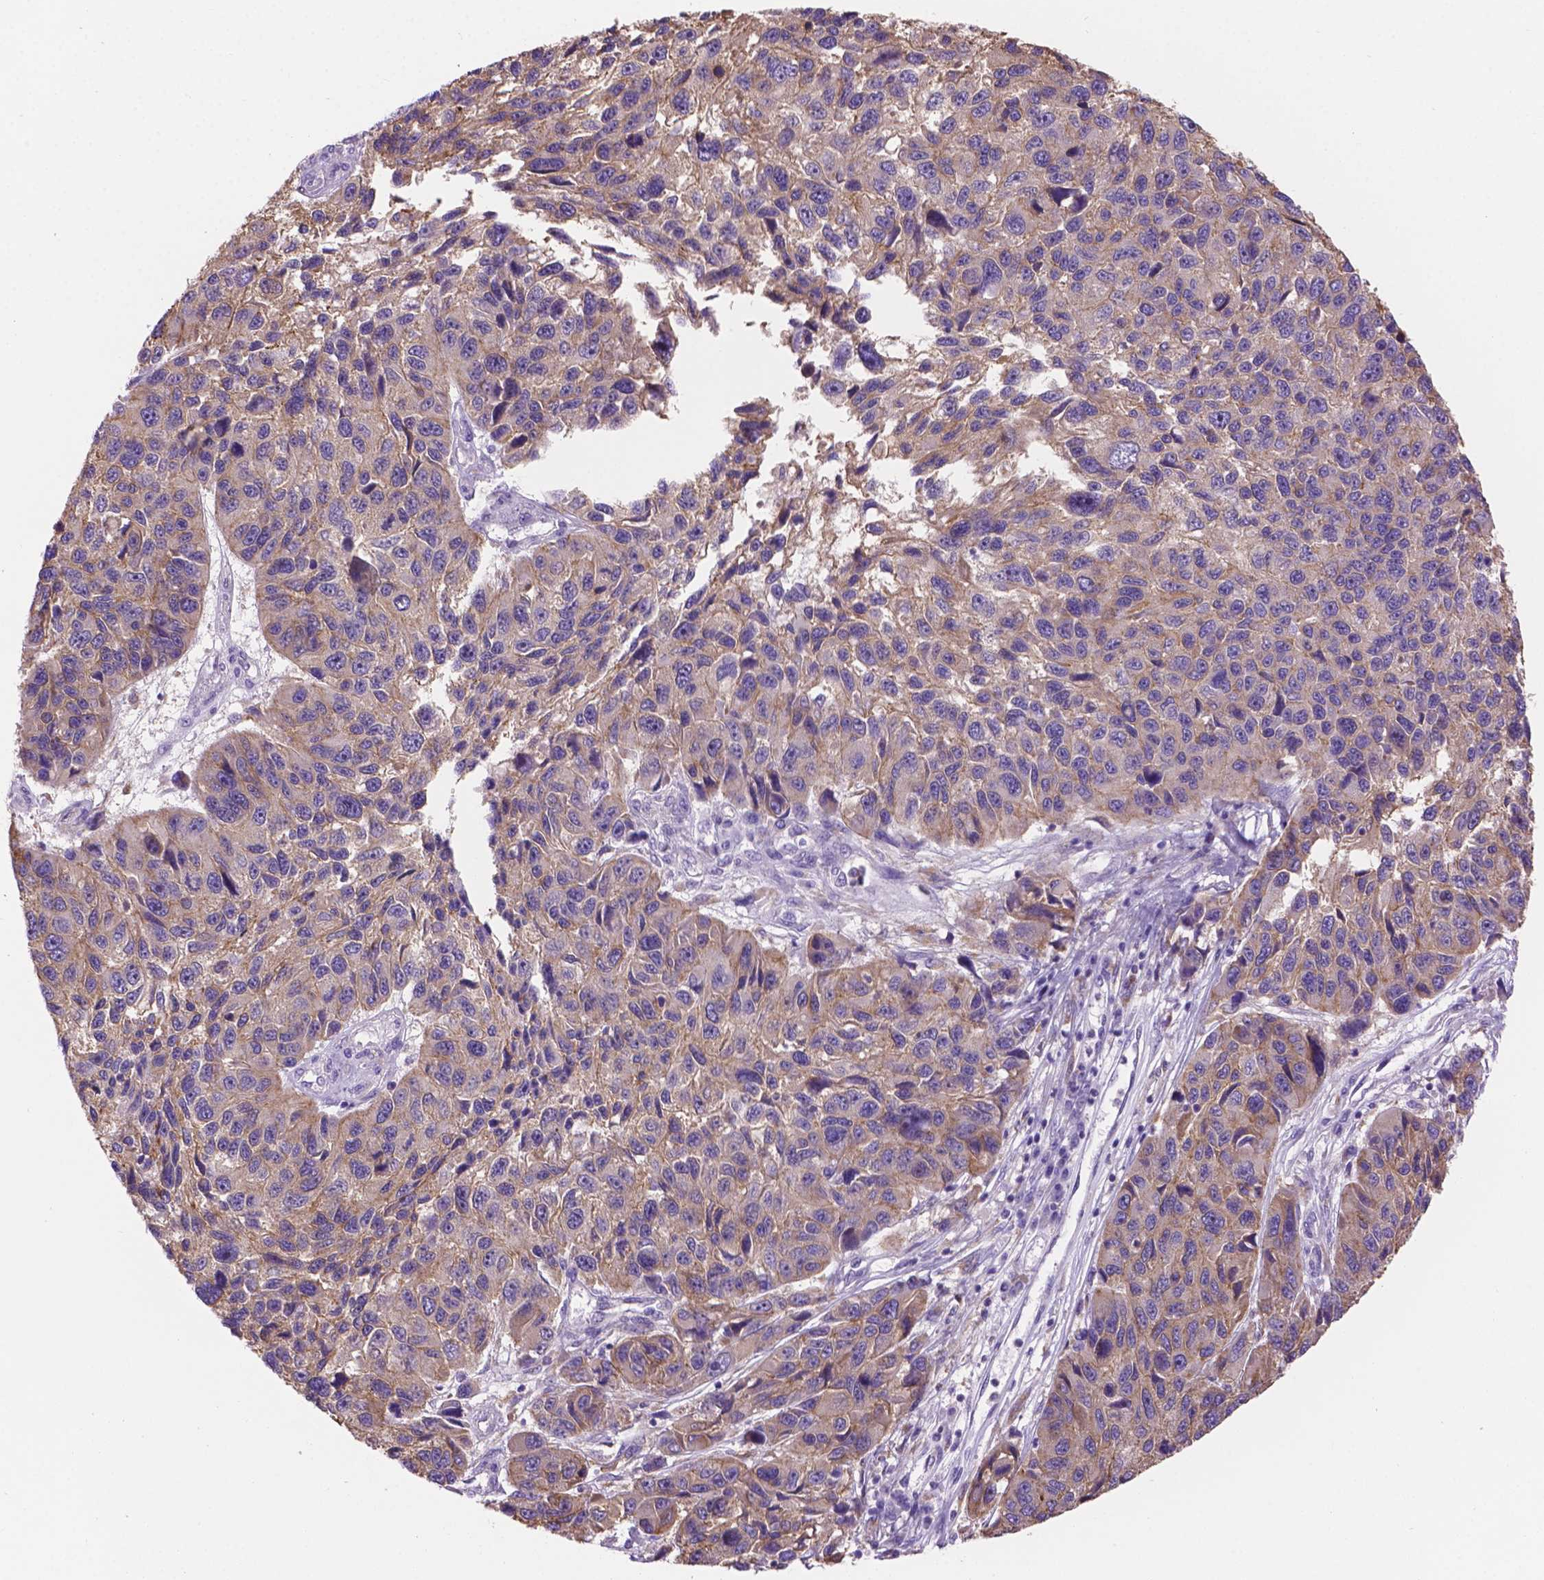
{"staining": {"intensity": "weak", "quantity": "<25%", "location": "cytoplasmic/membranous"}, "tissue": "melanoma", "cell_type": "Tumor cells", "image_type": "cancer", "snomed": [{"axis": "morphology", "description": "Malignant melanoma, NOS"}, {"axis": "topography", "description": "Skin"}], "caption": "DAB (3,3'-diaminobenzidine) immunohistochemical staining of malignant melanoma displays no significant staining in tumor cells.", "gene": "CDH7", "patient": {"sex": "male", "age": 53}}